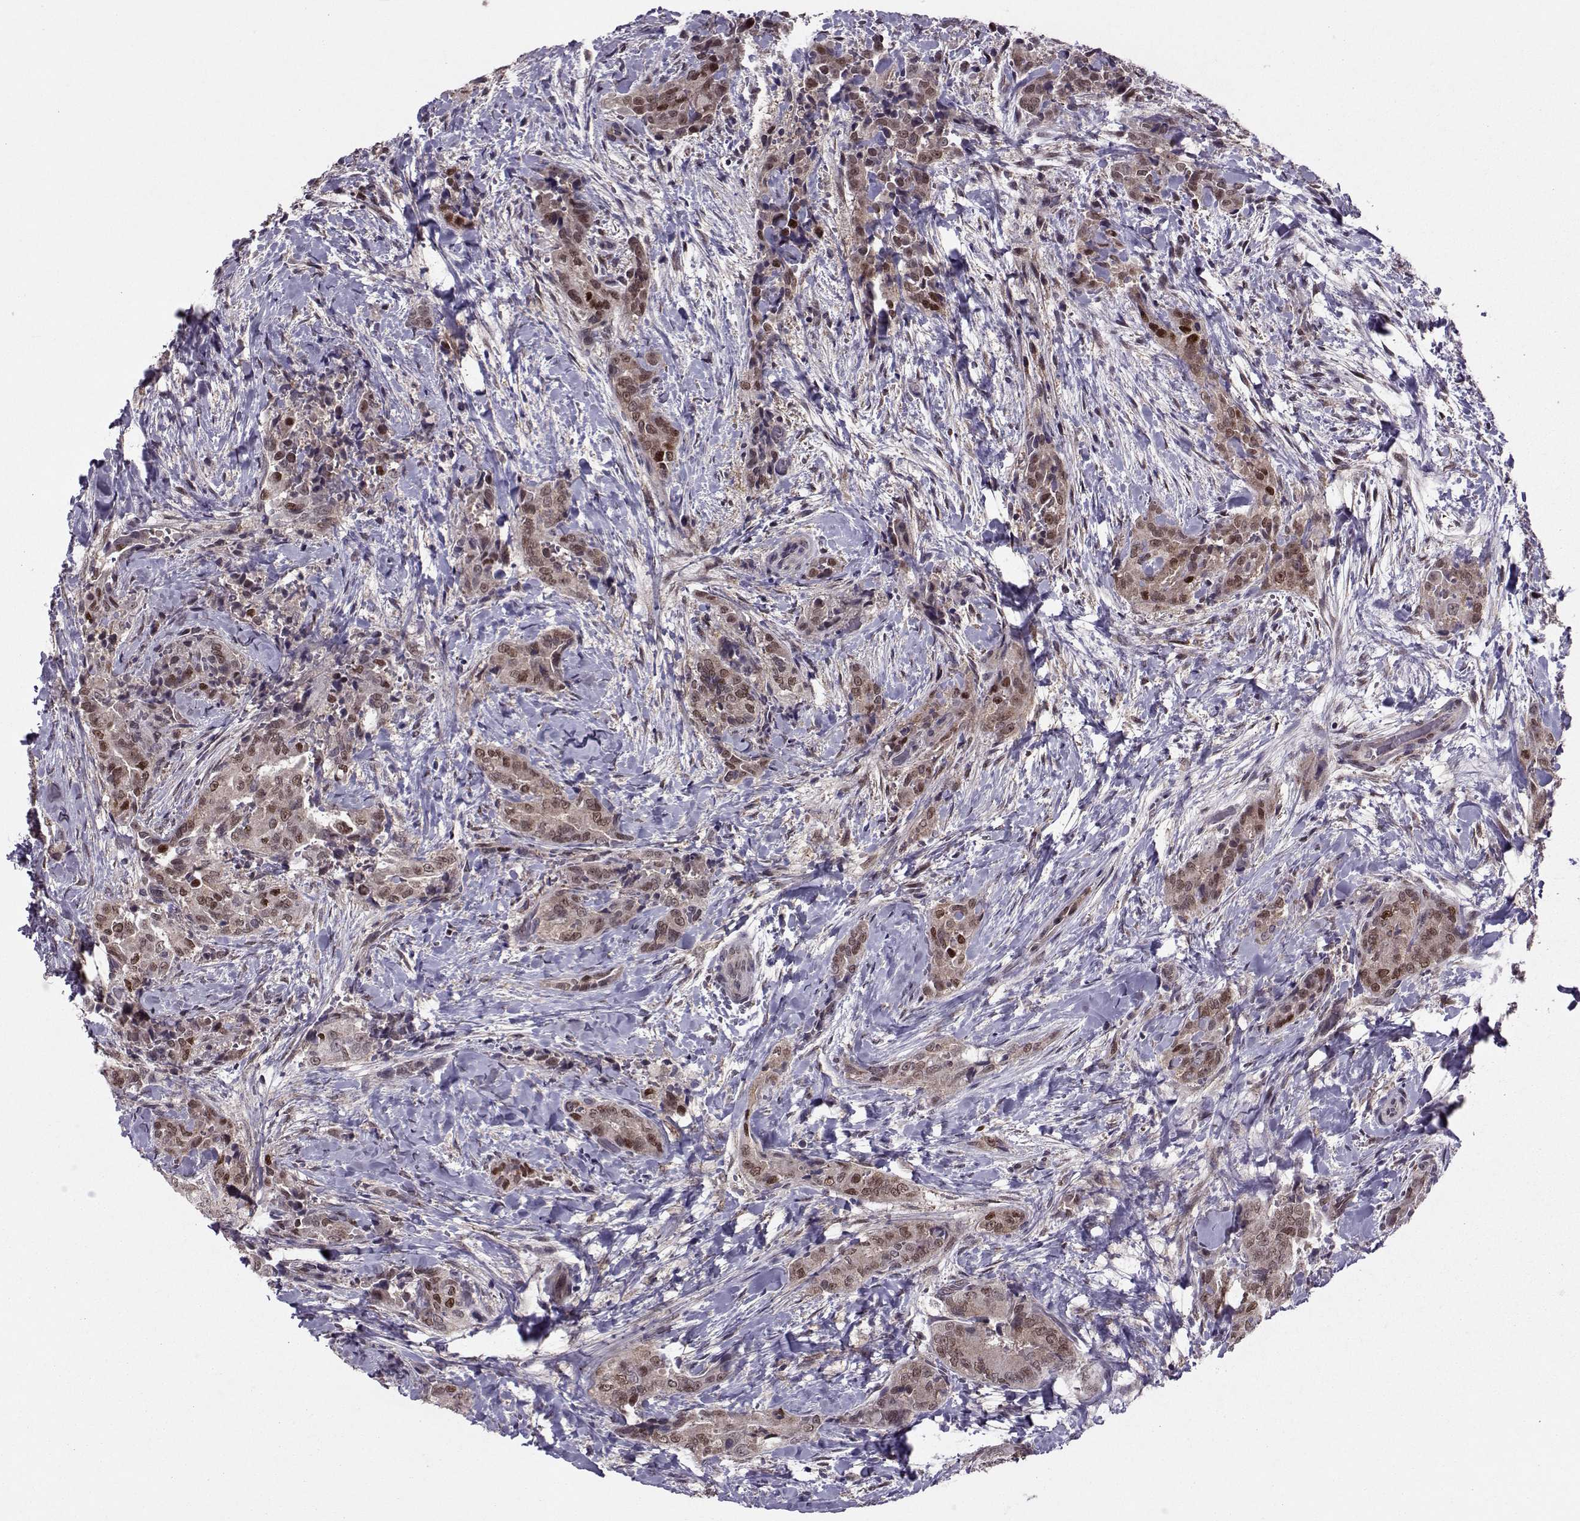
{"staining": {"intensity": "moderate", "quantity": ">75%", "location": "cytoplasmic/membranous,nuclear"}, "tissue": "thyroid cancer", "cell_type": "Tumor cells", "image_type": "cancer", "snomed": [{"axis": "morphology", "description": "Papillary adenocarcinoma, NOS"}, {"axis": "topography", "description": "Thyroid gland"}], "caption": "Human thyroid papillary adenocarcinoma stained for a protein (brown) exhibits moderate cytoplasmic/membranous and nuclear positive expression in approximately >75% of tumor cells.", "gene": "CDK4", "patient": {"sex": "male", "age": 61}}